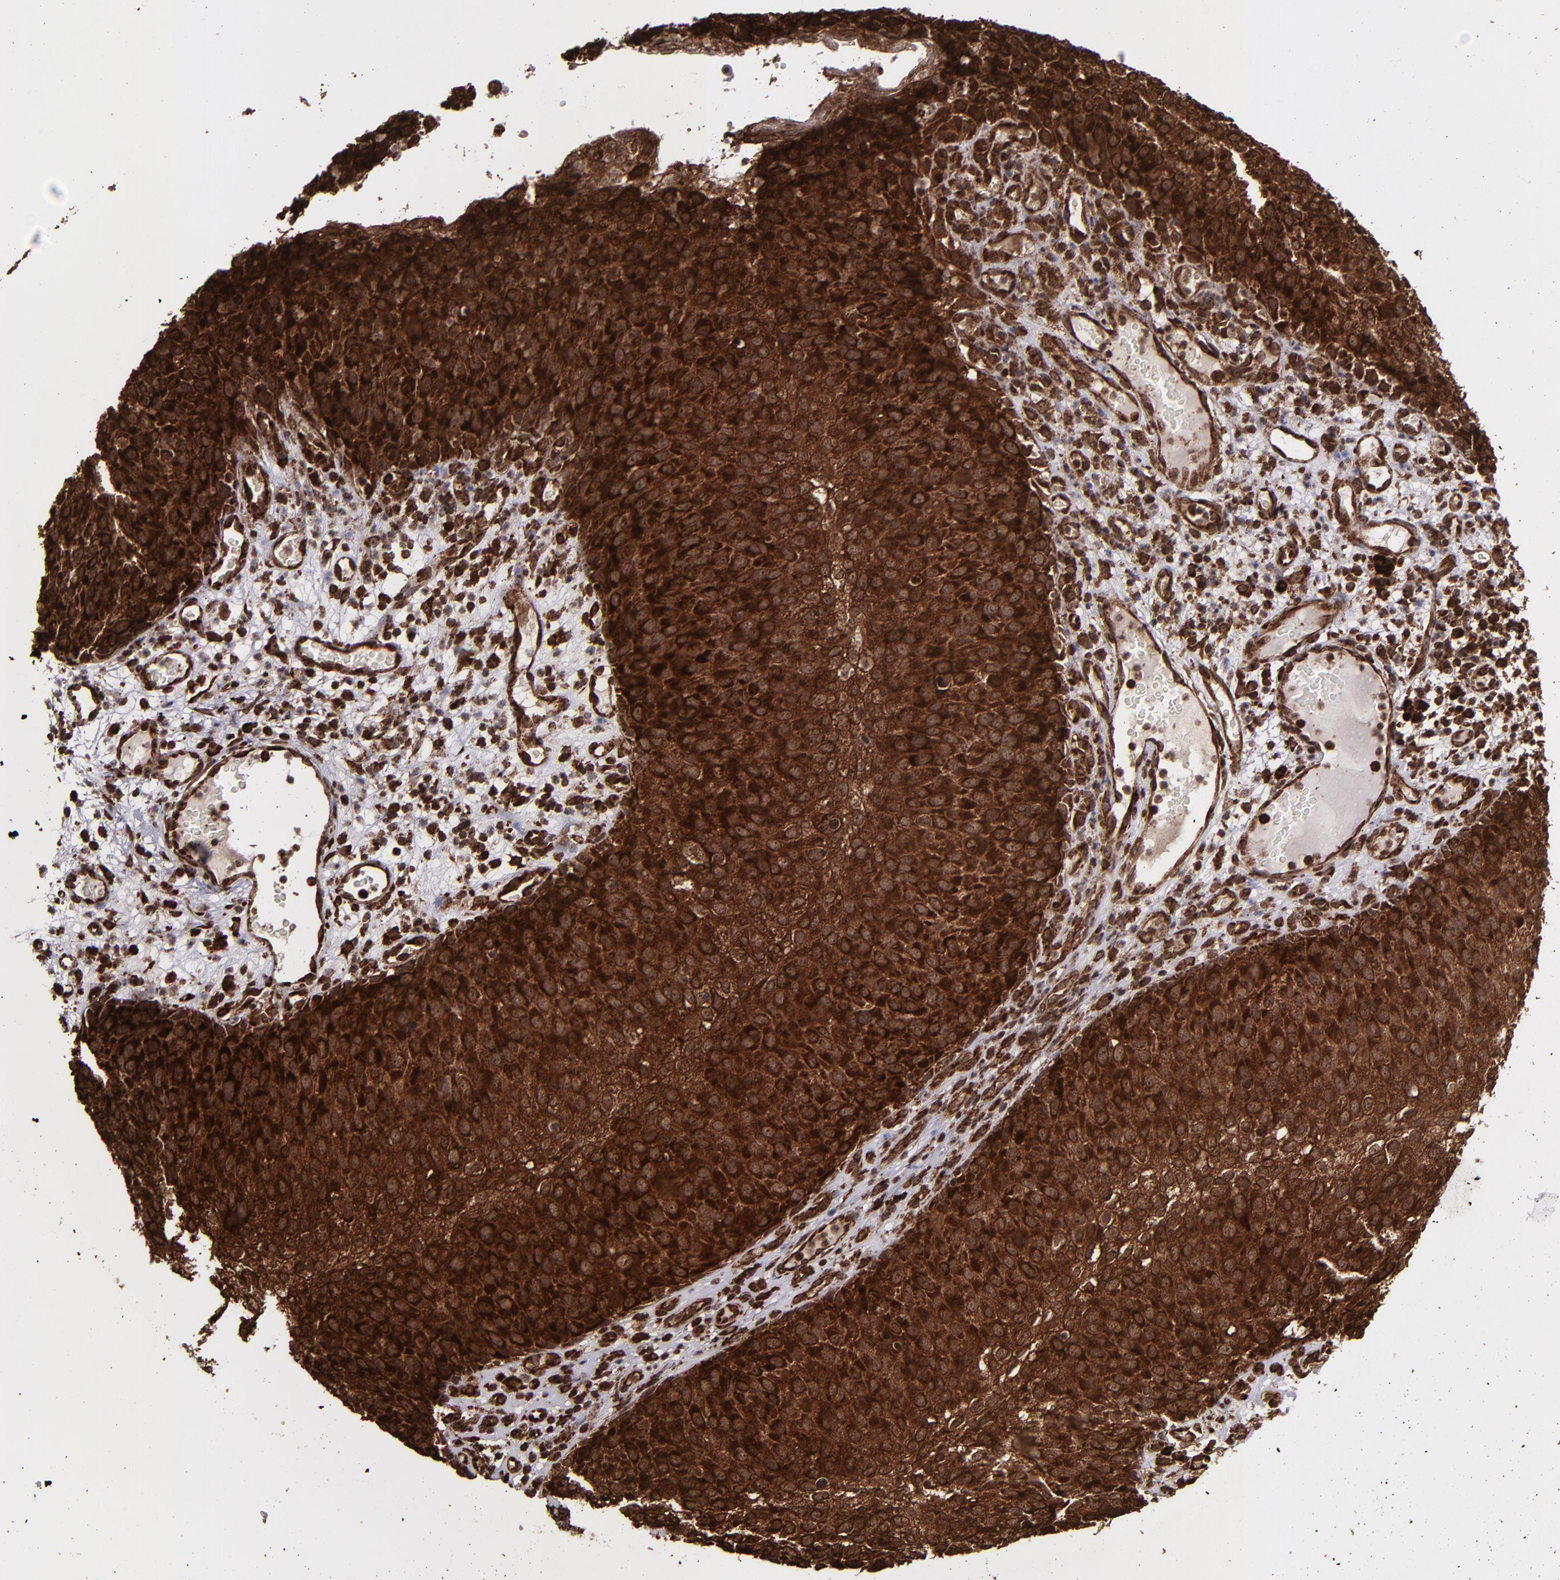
{"staining": {"intensity": "strong", "quantity": ">75%", "location": "cytoplasmic/membranous,nuclear"}, "tissue": "skin cancer", "cell_type": "Tumor cells", "image_type": "cancer", "snomed": [{"axis": "morphology", "description": "Squamous cell carcinoma, NOS"}, {"axis": "topography", "description": "Skin"}], "caption": "Immunohistochemistry (IHC) of squamous cell carcinoma (skin) exhibits high levels of strong cytoplasmic/membranous and nuclear positivity in approximately >75% of tumor cells.", "gene": "EIF4ENIF1", "patient": {"sex": "male", "age": 87}}